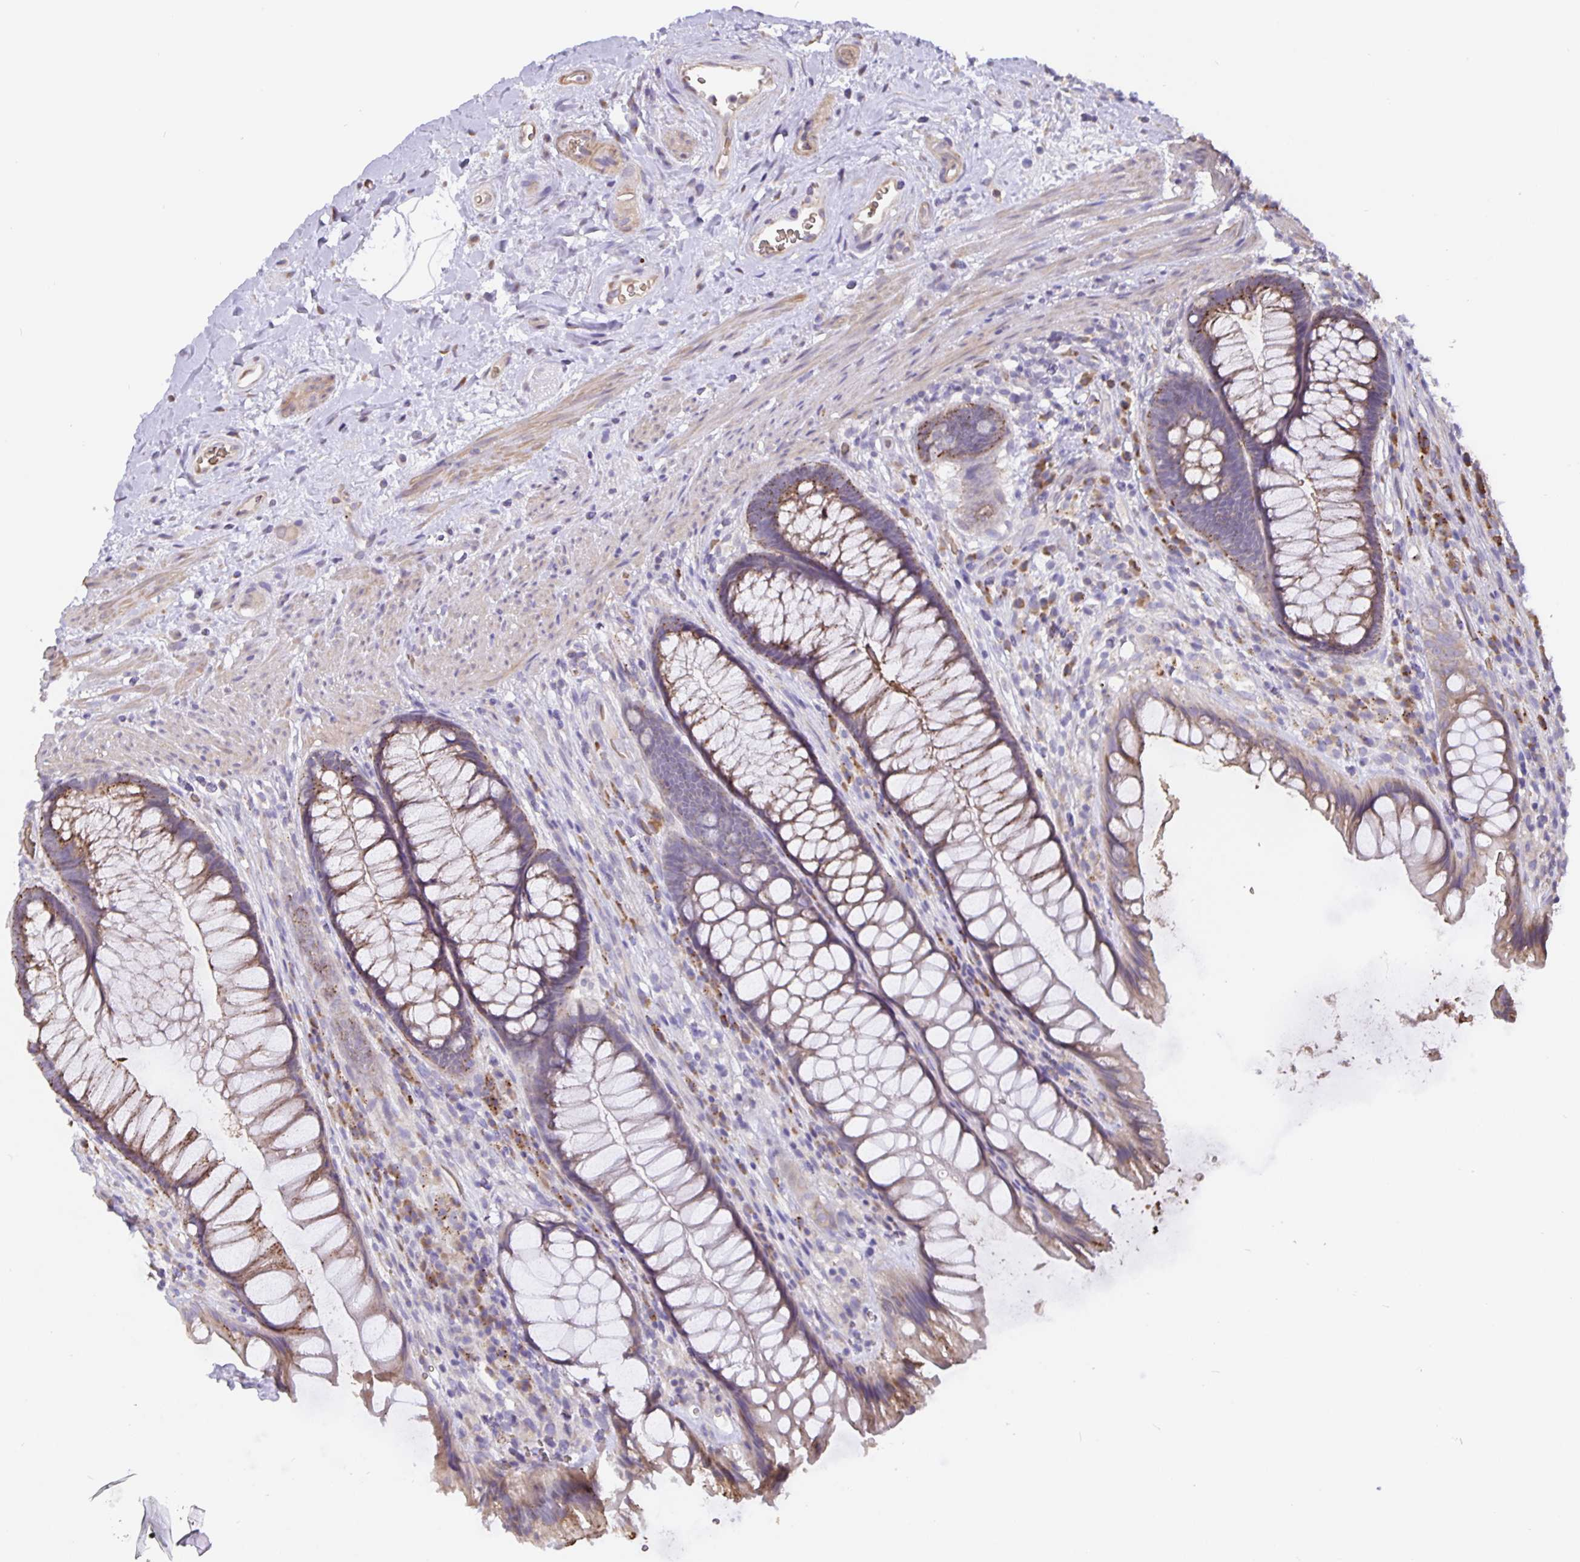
{"staining": {"intensity": "moderate", "quantity": ">75%", "location": "cytoplasmic/membranous"}, "tissue": "rectum", "cell_type": "Glandular cells", "image_type": "normal", "snomed": [{"axis": "morphology", "description": "Normal tissue, NOS"}, {"axis": "topography", "description": "Rectum"}], "caption": "This image displays immunohistochemistry staining of benign rectum, with medium moderate cytoplasmic/membranous expression in about >75% of glandular cells.", "gene": "TMEM71", "patient": {"sex": "male", "age": 53}}